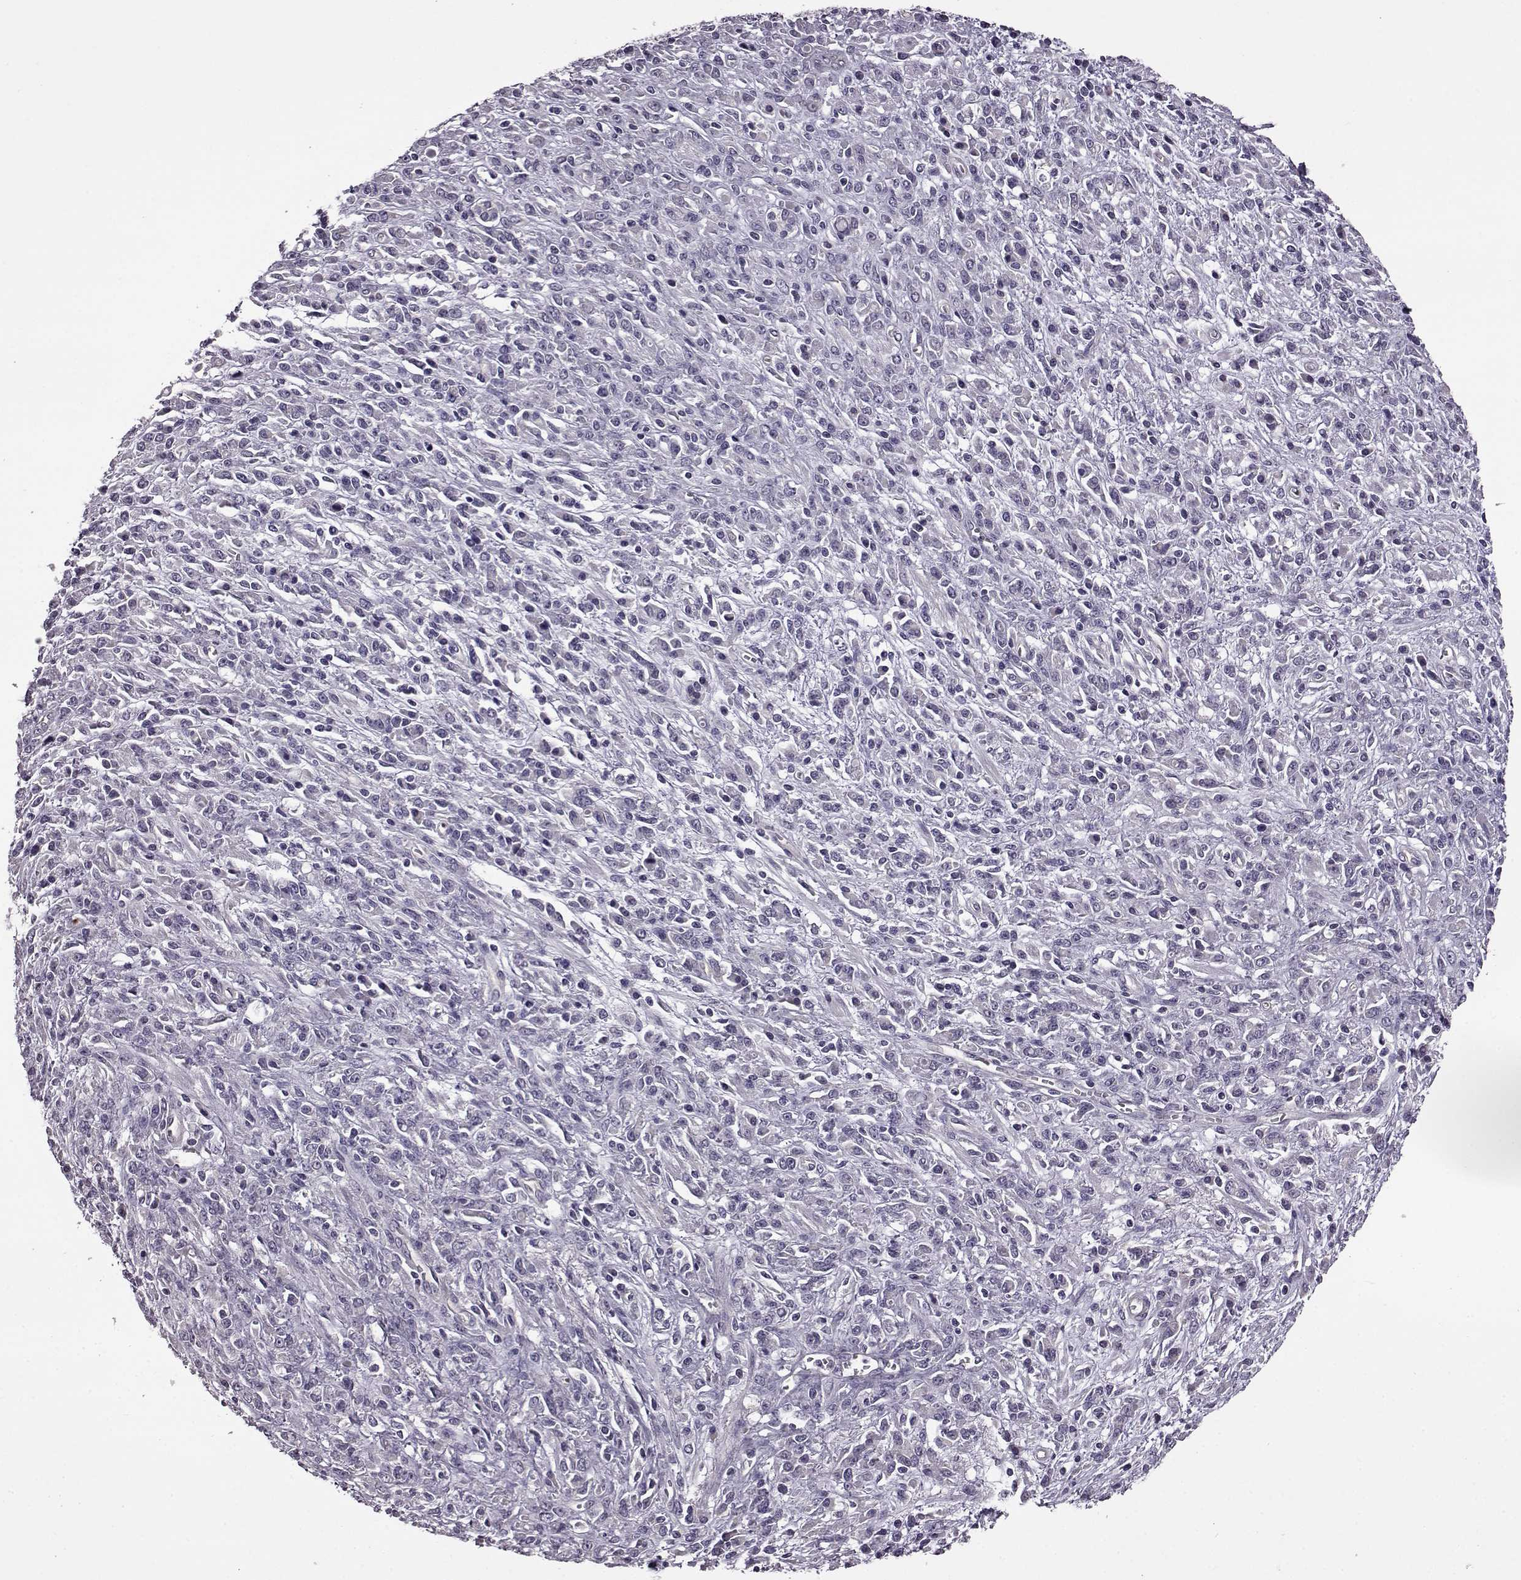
{"staining": {"intensity": "negative", "quantity": "none", "location": "none"}, "tissue": "stomach cancer", "cell_type": "Tumor cells", "image_type": "cancer", "snomed": [{"axis": "morphology", "description": "Adenocarcinoma, NOS"}, {"axis": "topography", "description": "Stomach"}], "caption": "Protein analysis of stomach adenocarcinoma shows no significant positivity in tumor cells.", "gene": "EDDM3B", "patient": {"sex": "female", "age": 57}}